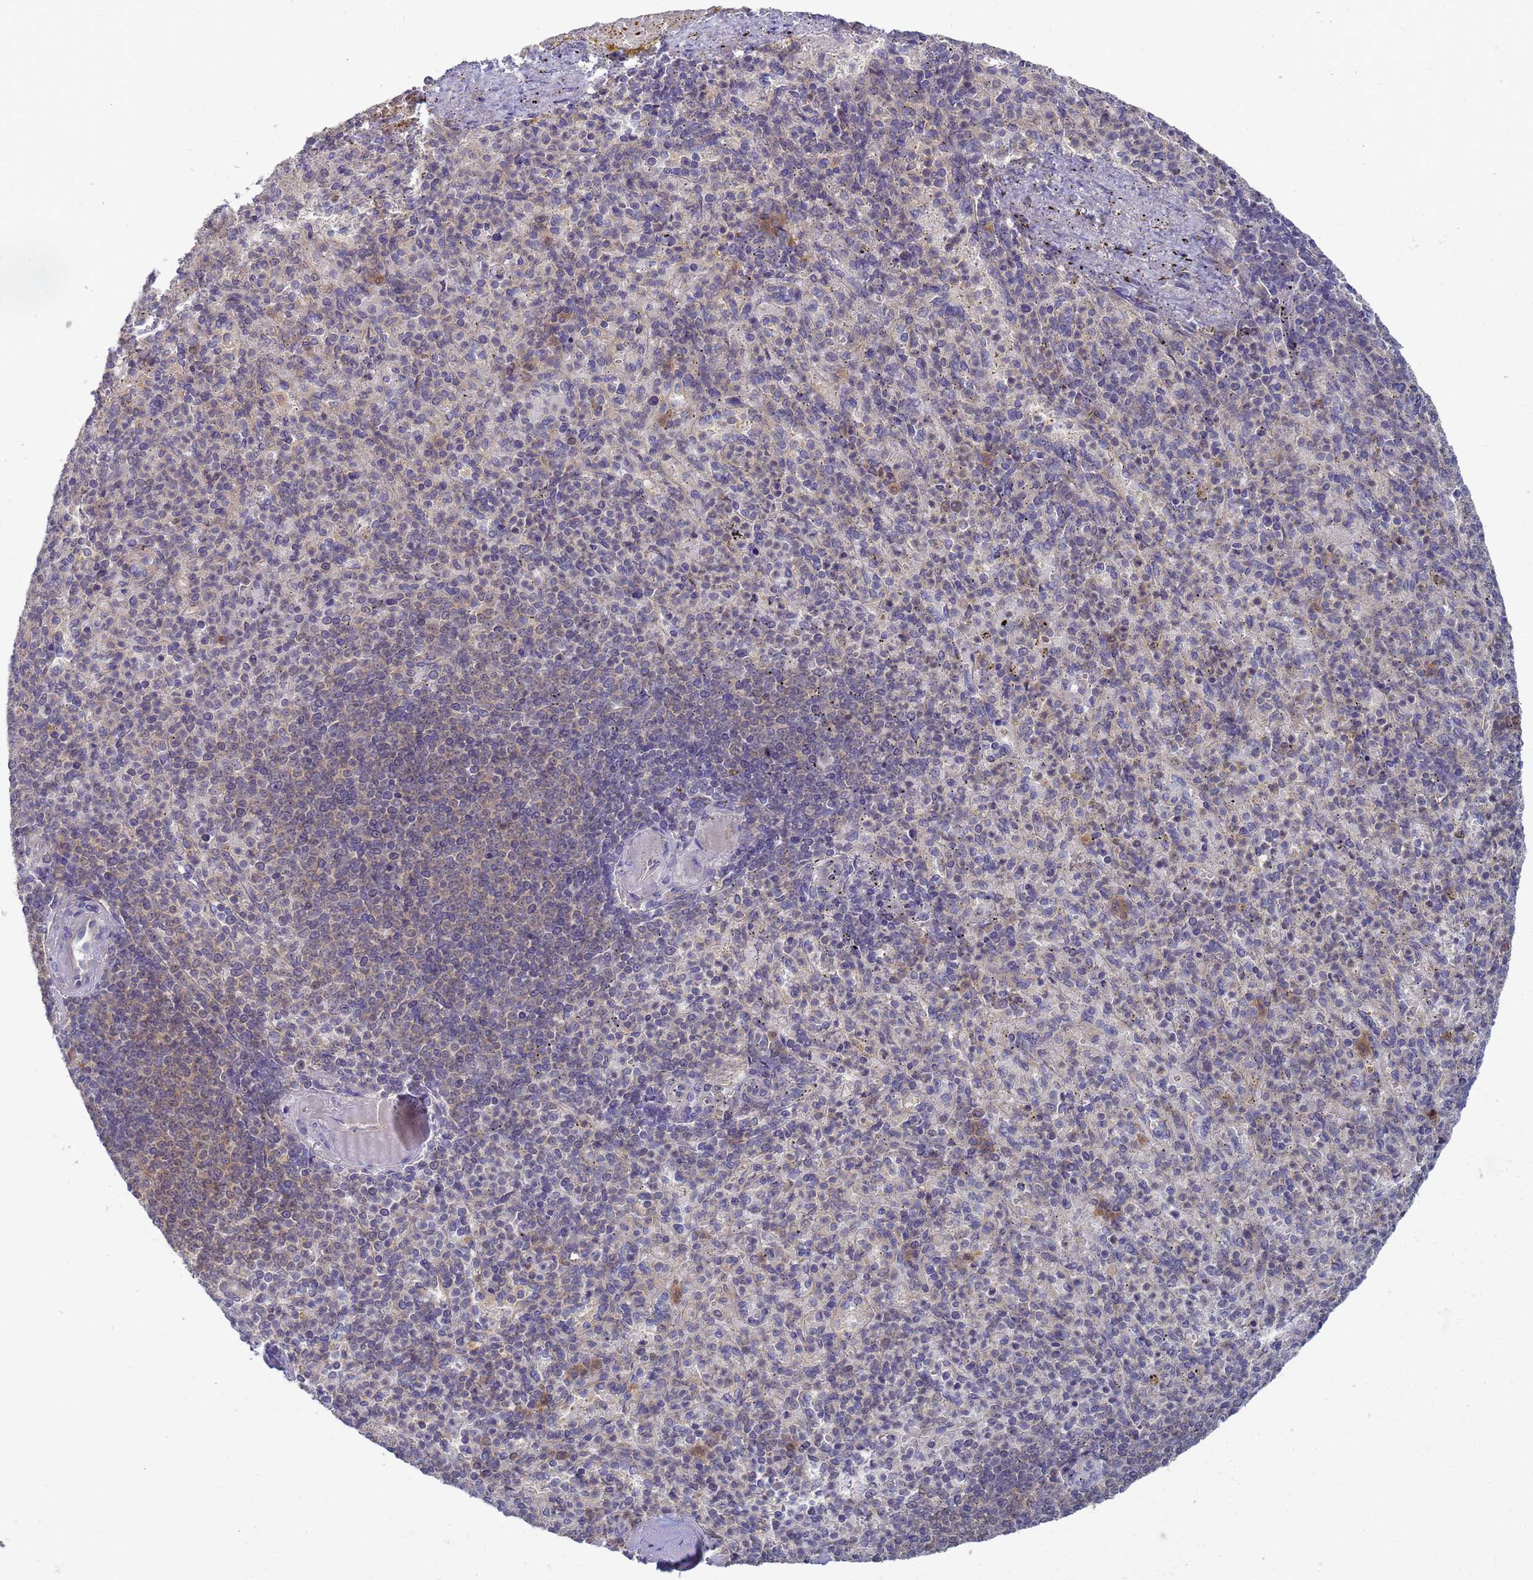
{"staining": {"intensity": "moderate", "quantity": "<25%", "location": "cytoplasmic/membranous"}, "tissue": "spleen", "cell_type": "Cells in red pulp", "image_type": "normal", "snomed": [{"axis": "morphology", "description": "Normal tissue, NOS"}, {"axis": "topography", "description": "Spleen"}], "caption": "IHC of unremarkable human spleen exhibits low levels of moderate cytoplasmic/membranous expression in about <25% of cells in red pulp.", "gene": "SHARPIN", "patient": {"sex": "female", "age": 74}}